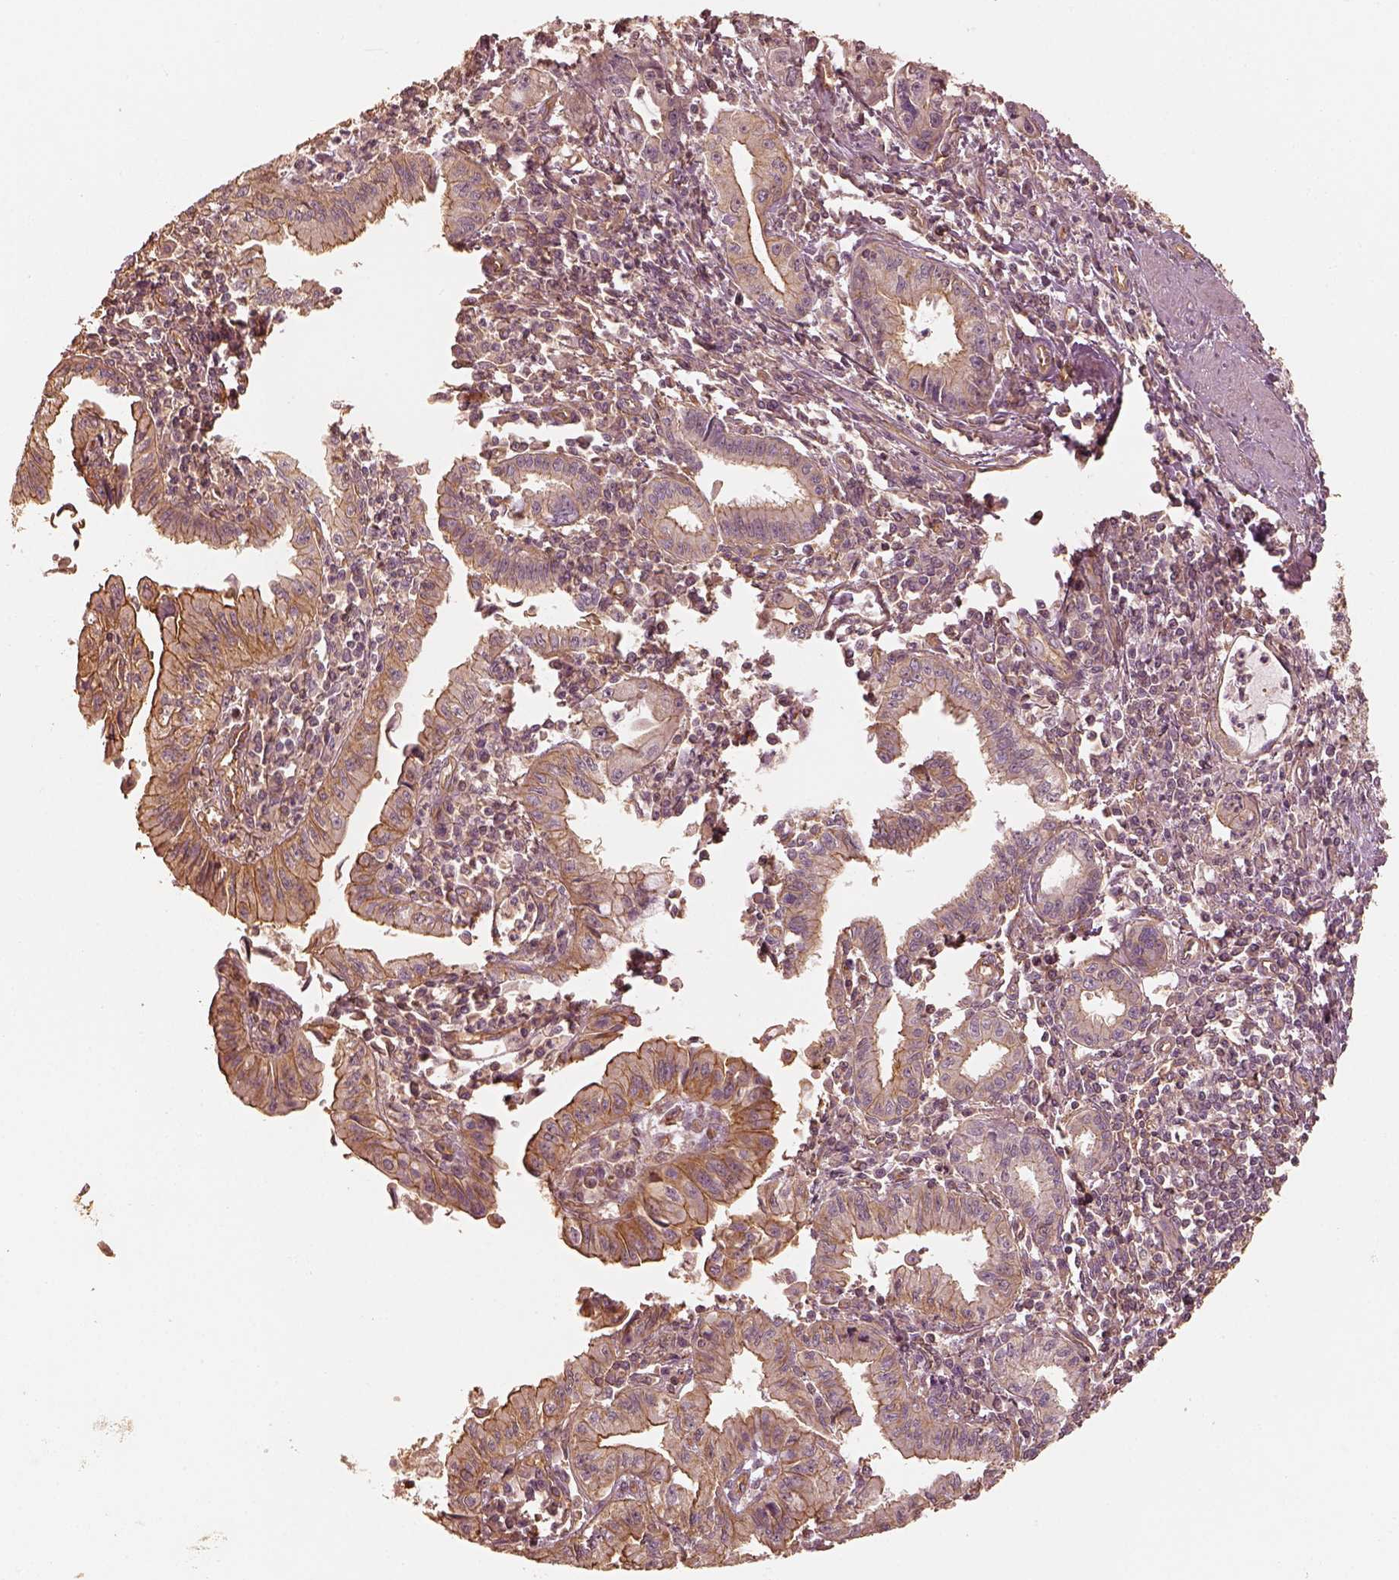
{"staining": {"intensity": "moderate", "quantity": "<25%", "location": "cytoplasmic/membranous"}, "tissue": "pancreatic cancer", "cell_type": "Tumor cells", "image_type": "cancer", "snomed": [{"axis": "morphology", "description": "Adenocarcinoma, NOS"}, {"axis": "topography", "description": "Pancreas"}], "caption": "IHC staining of pancreatic cancer, which exhibits low levels of moderate cytoplasmic/membranous staining in approximately <25% of tumor cells indicating moderate cytoplasmic/membranous protein positivity. The staining was performed using DAB (brown) for protein detection and nuclei were counterstained in hematoxylin (blue).", "gene": "WDR7", "patient": {"sex": "male", "age": 72}}